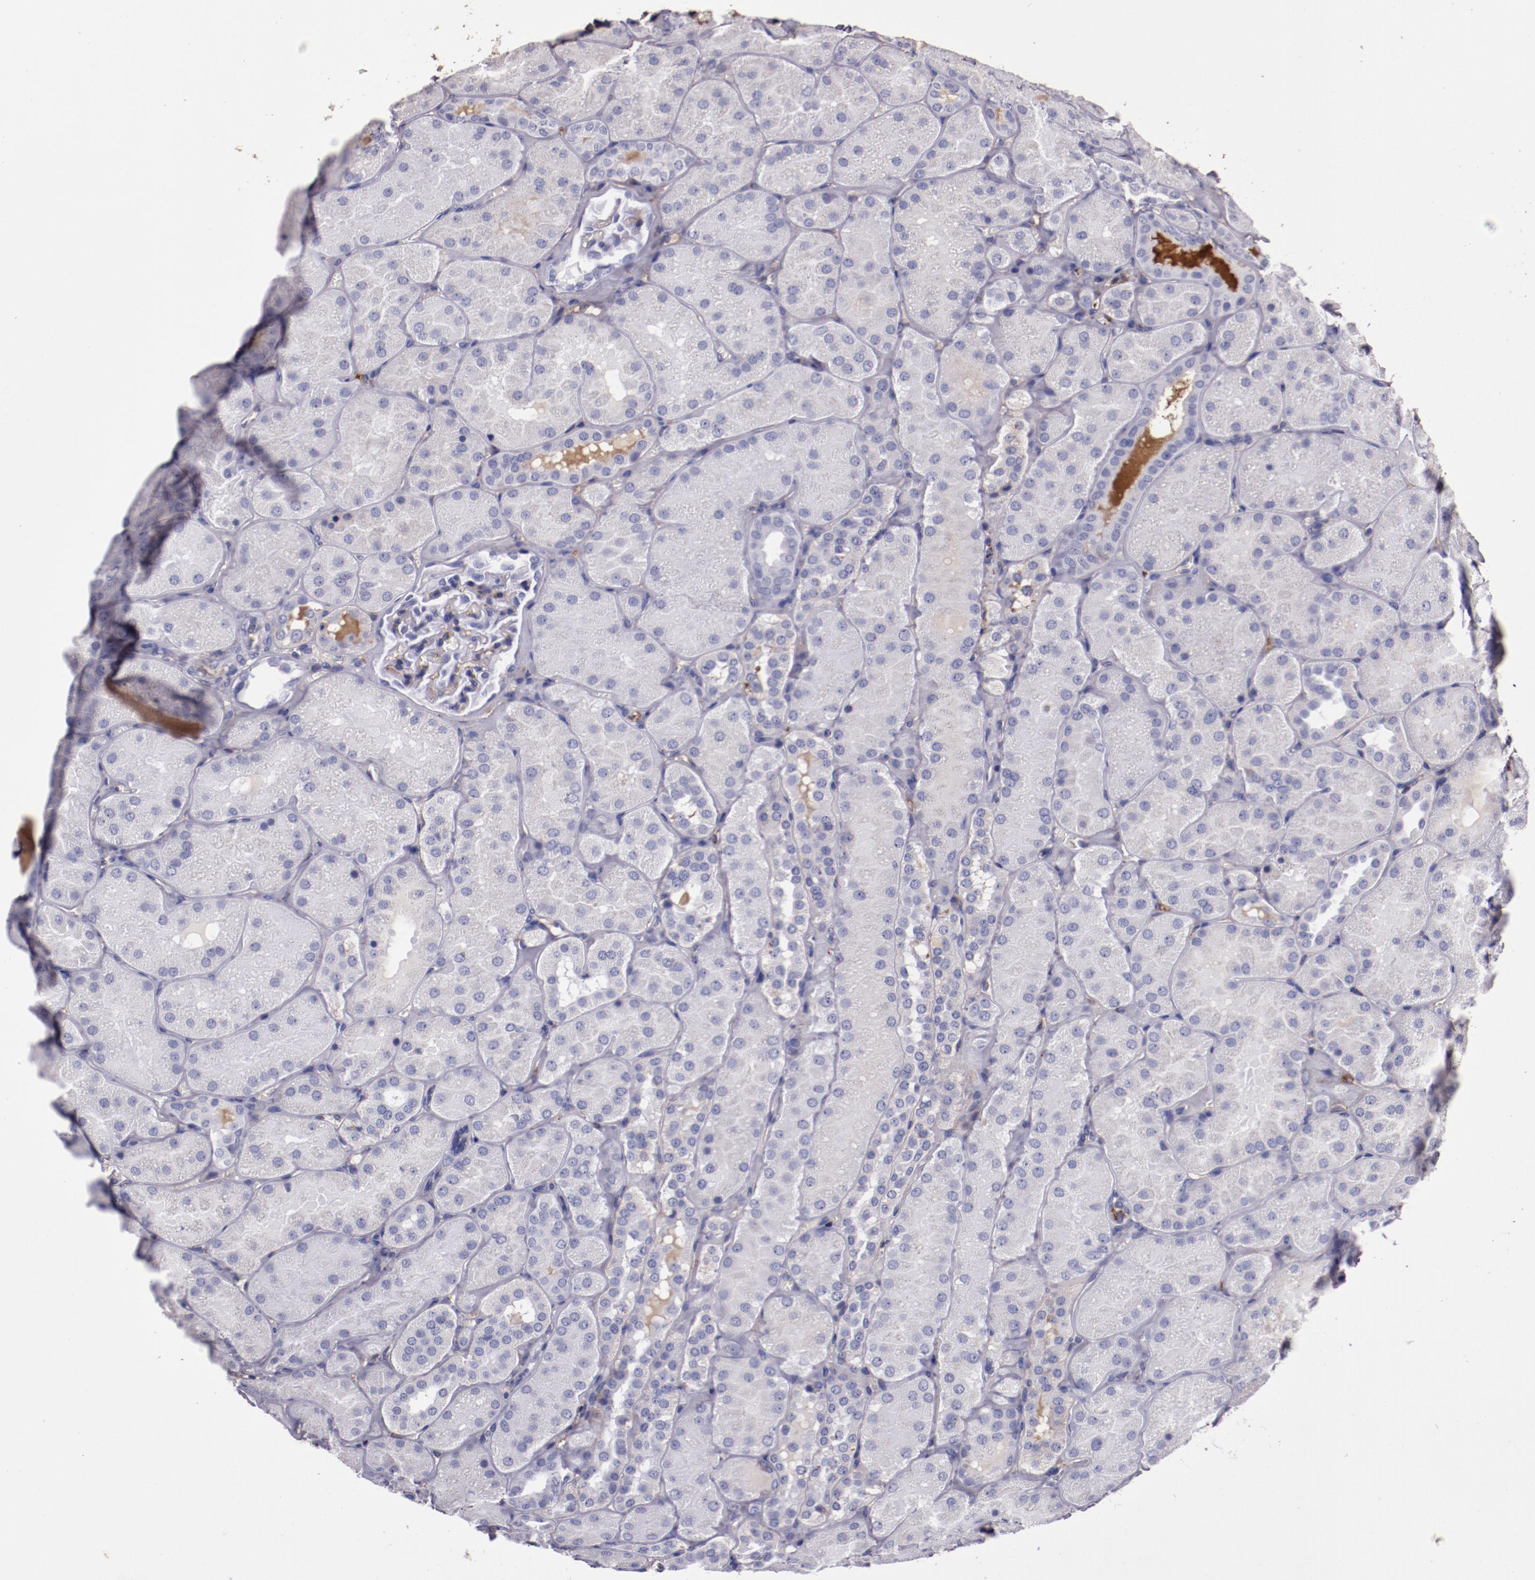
{"staining": {"intensity": "moderate", "quantity": "<25%", "location": "cytoplasmic/membranous"}, "tissue": "kidney", "cell_type": "Cells in glomeruli", "image_type": "normal", "snomed": [{"axis": "morphology", "description": "Normal tissue, NOS"}, {"axis": "topography", "description": "Kidney"}], "caption": "The photomicrograph exhibits staining of unremarkable kidney, revealing moderate cytoplasmic/membranous protein staining (brown color) within cells in glomeruli. Immunohistochemistry stains the protein in brown and the nuclei are stained blue.", "gene": "A2M", "patient": {"sex": "male", "age": 28}}